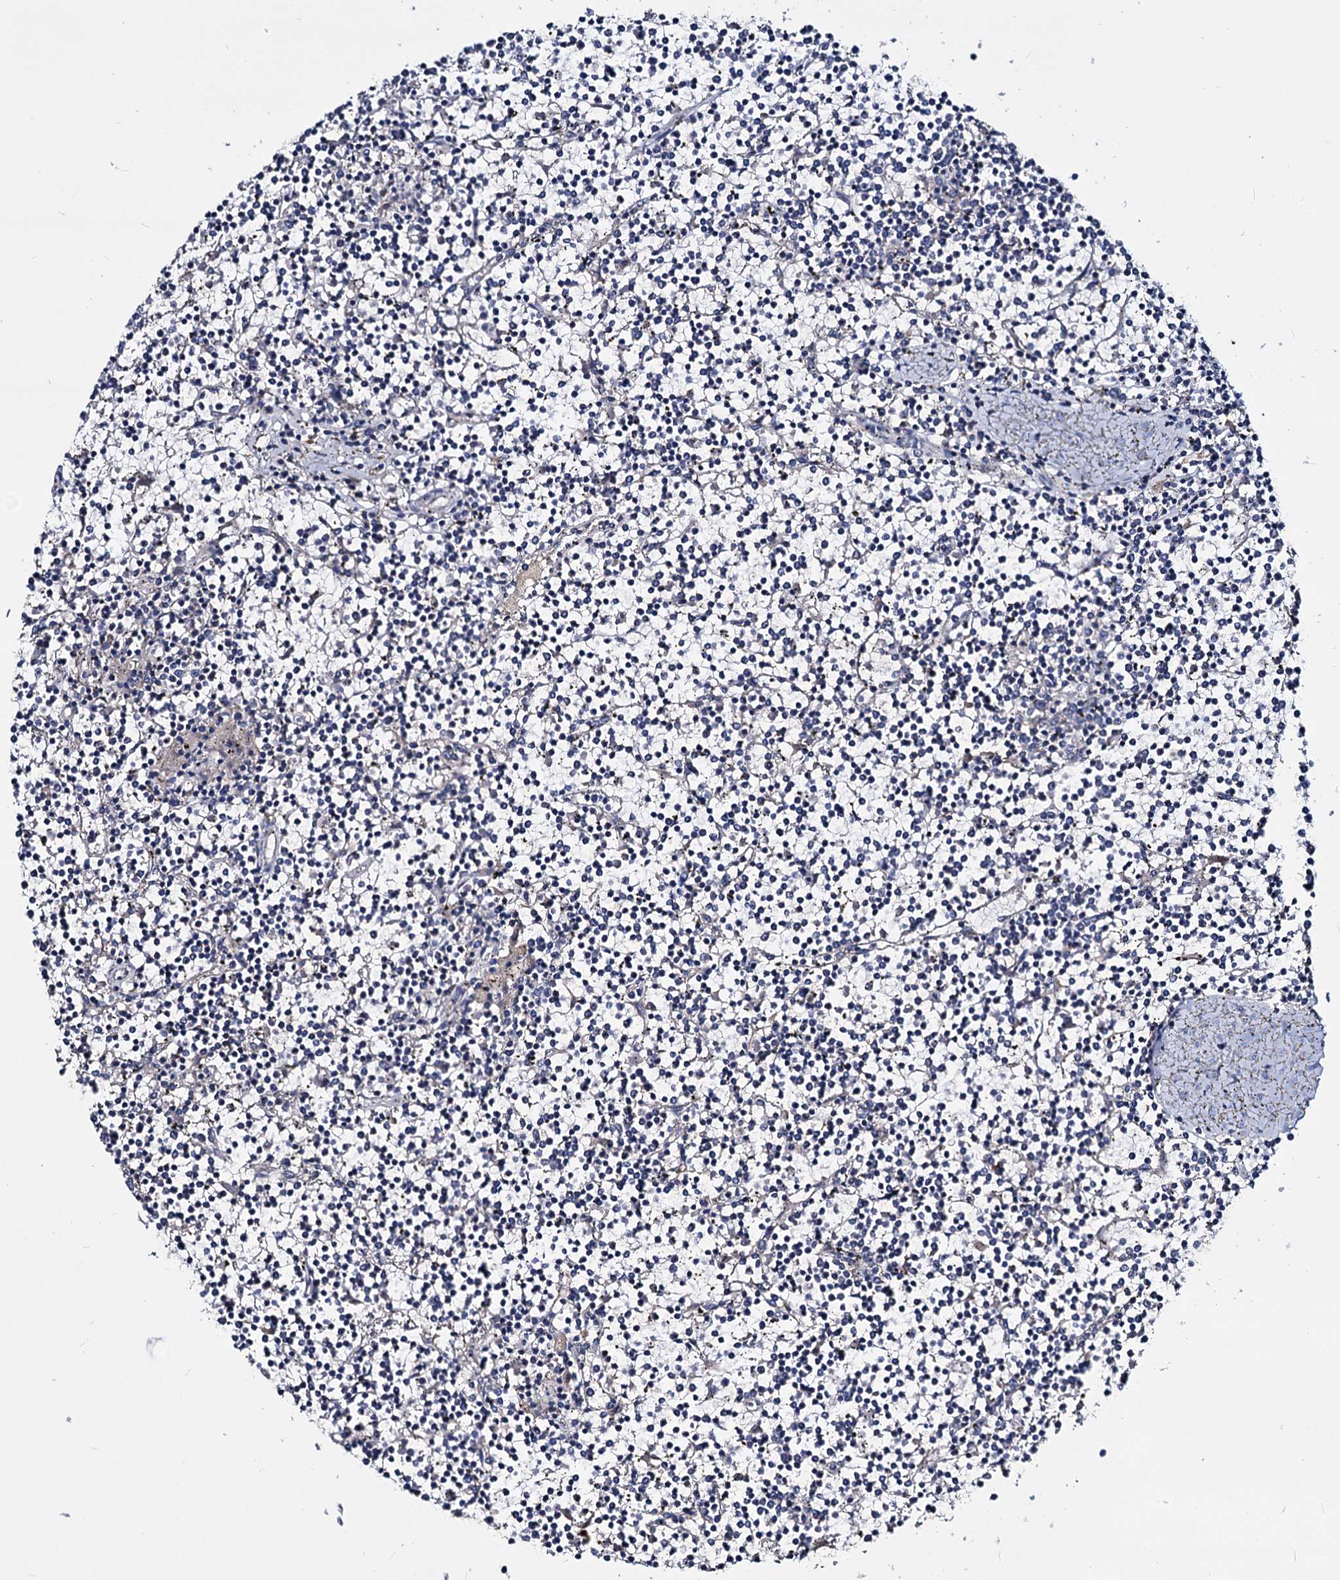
{"staining": {"intensity": "negative", "quantity": "none", "location": "none"}, "tissue": "lymphoma", "cell_type": "Tumor cells", "image_type": "cancer", "snomed": [{"axis": "morphology", "description": "Malignant lymphoma, non-Hodgkin's type, Low grade"}, {"axis": "topography", "description": "Spleen"}], "caption": "Histopathology image shows no significant protein staining in tumor cells of low-grade malignant lymphoma, non-Hodgkin's type. (DAB (3,3'-diaminobenzidine) immunohistochemistry visualized using brightfield microscopy, high magnification).", "gene": "ACY3", "patient": {"sex": "female", "age": 19}}